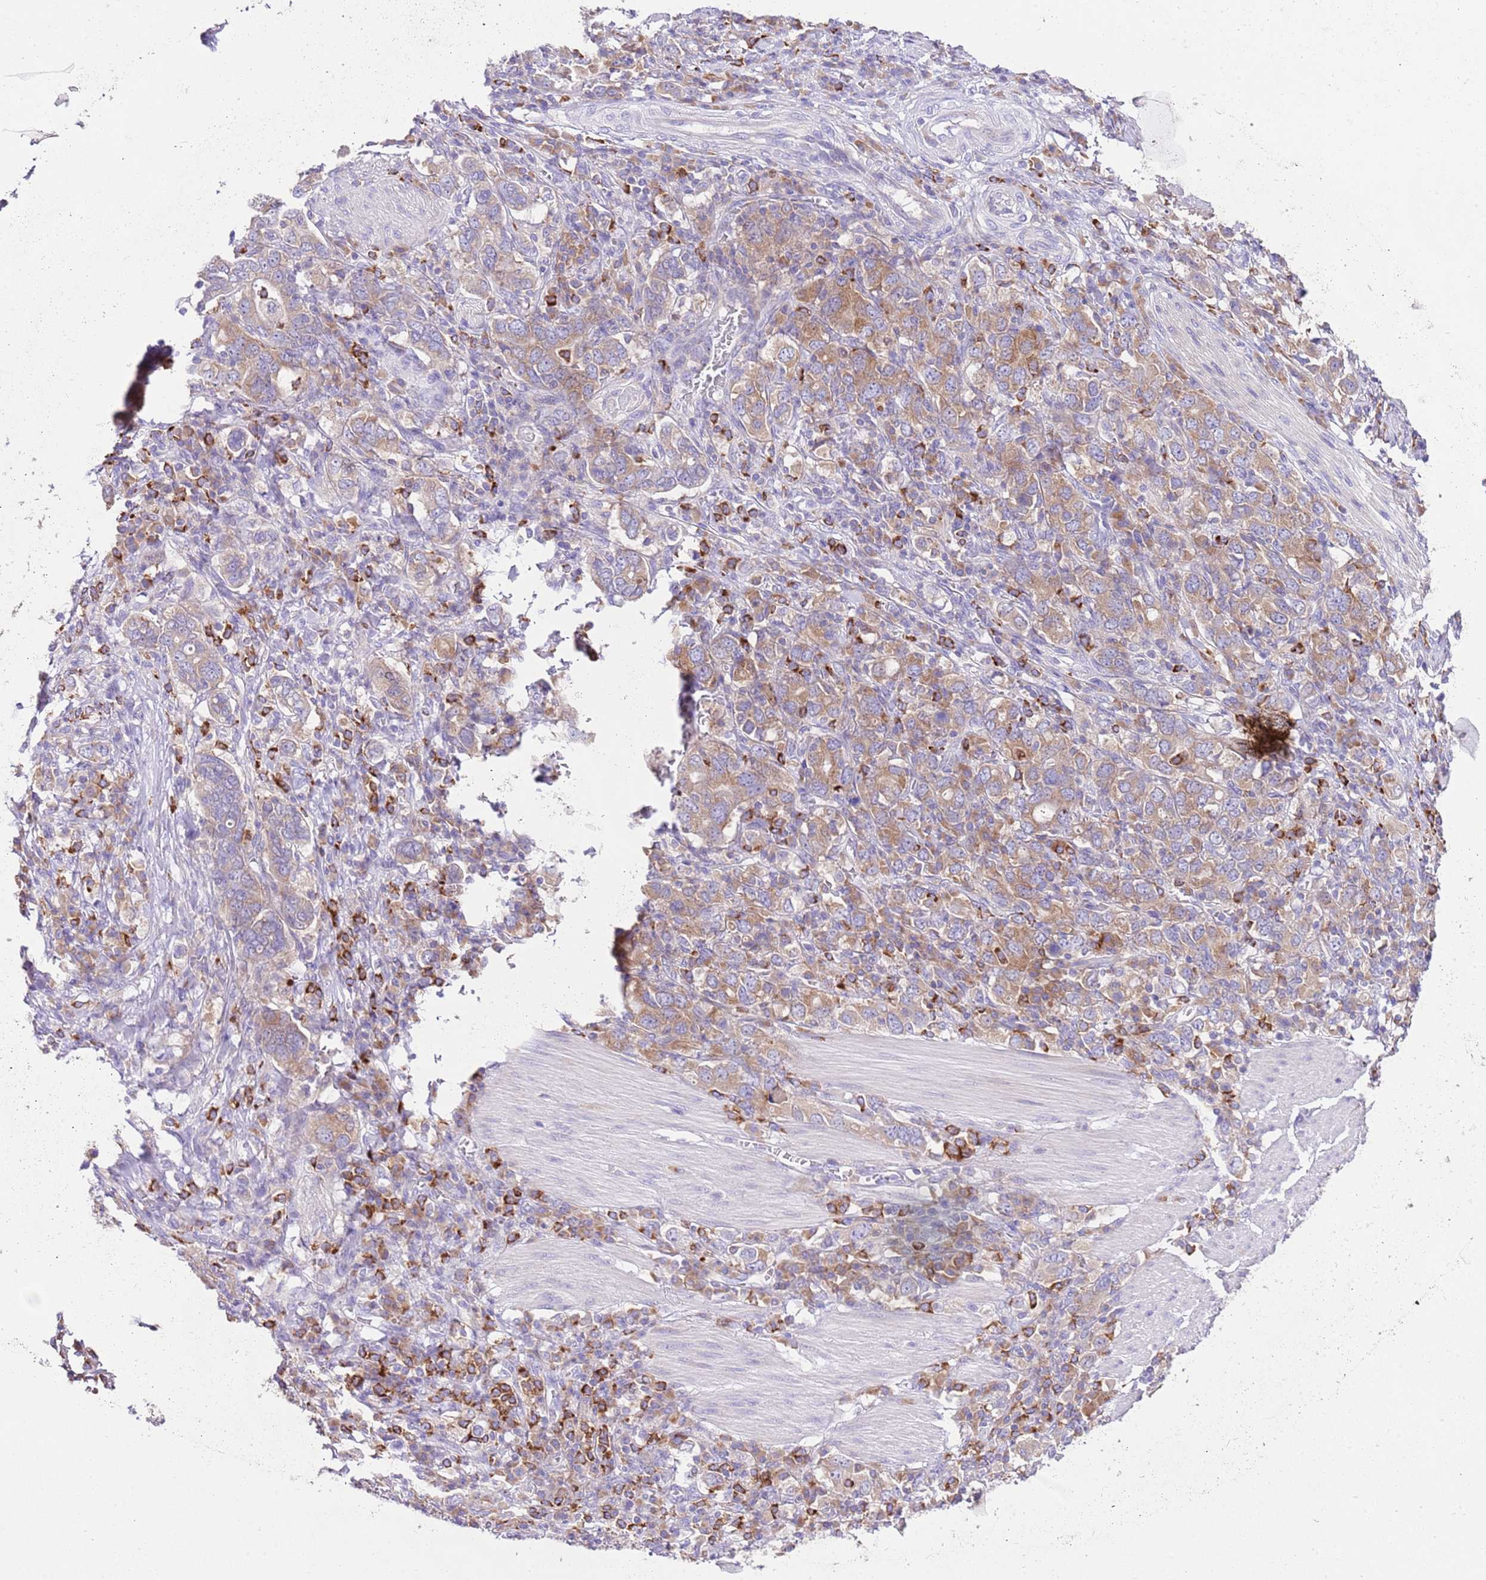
{"staining": {"intensity": "moderate", "quantity": ">75%", "location": "cytoplasmic/membranous"}, "tissue": "stomach cancer", "cell_type": "Tumor cells", "image_type": "cancer", "snomed": [{"axis": "morphology", "description": "Adenocarcinoma, NOS"}, {"axis": "topography", "description": "Stomach, upper"}, {"axis": "topography", "description": "Stomach"}], "caption": "Immunohistochemistry micrograph of adenocarcinoma (stomach) stained for a protein (brown), which demonstrates medium levels of moderate cytoplasmic/membranous expression in approximately >75% of tumor cells.", "gene": "RPS10", "patient": {"sex": "male", "age": 62}}